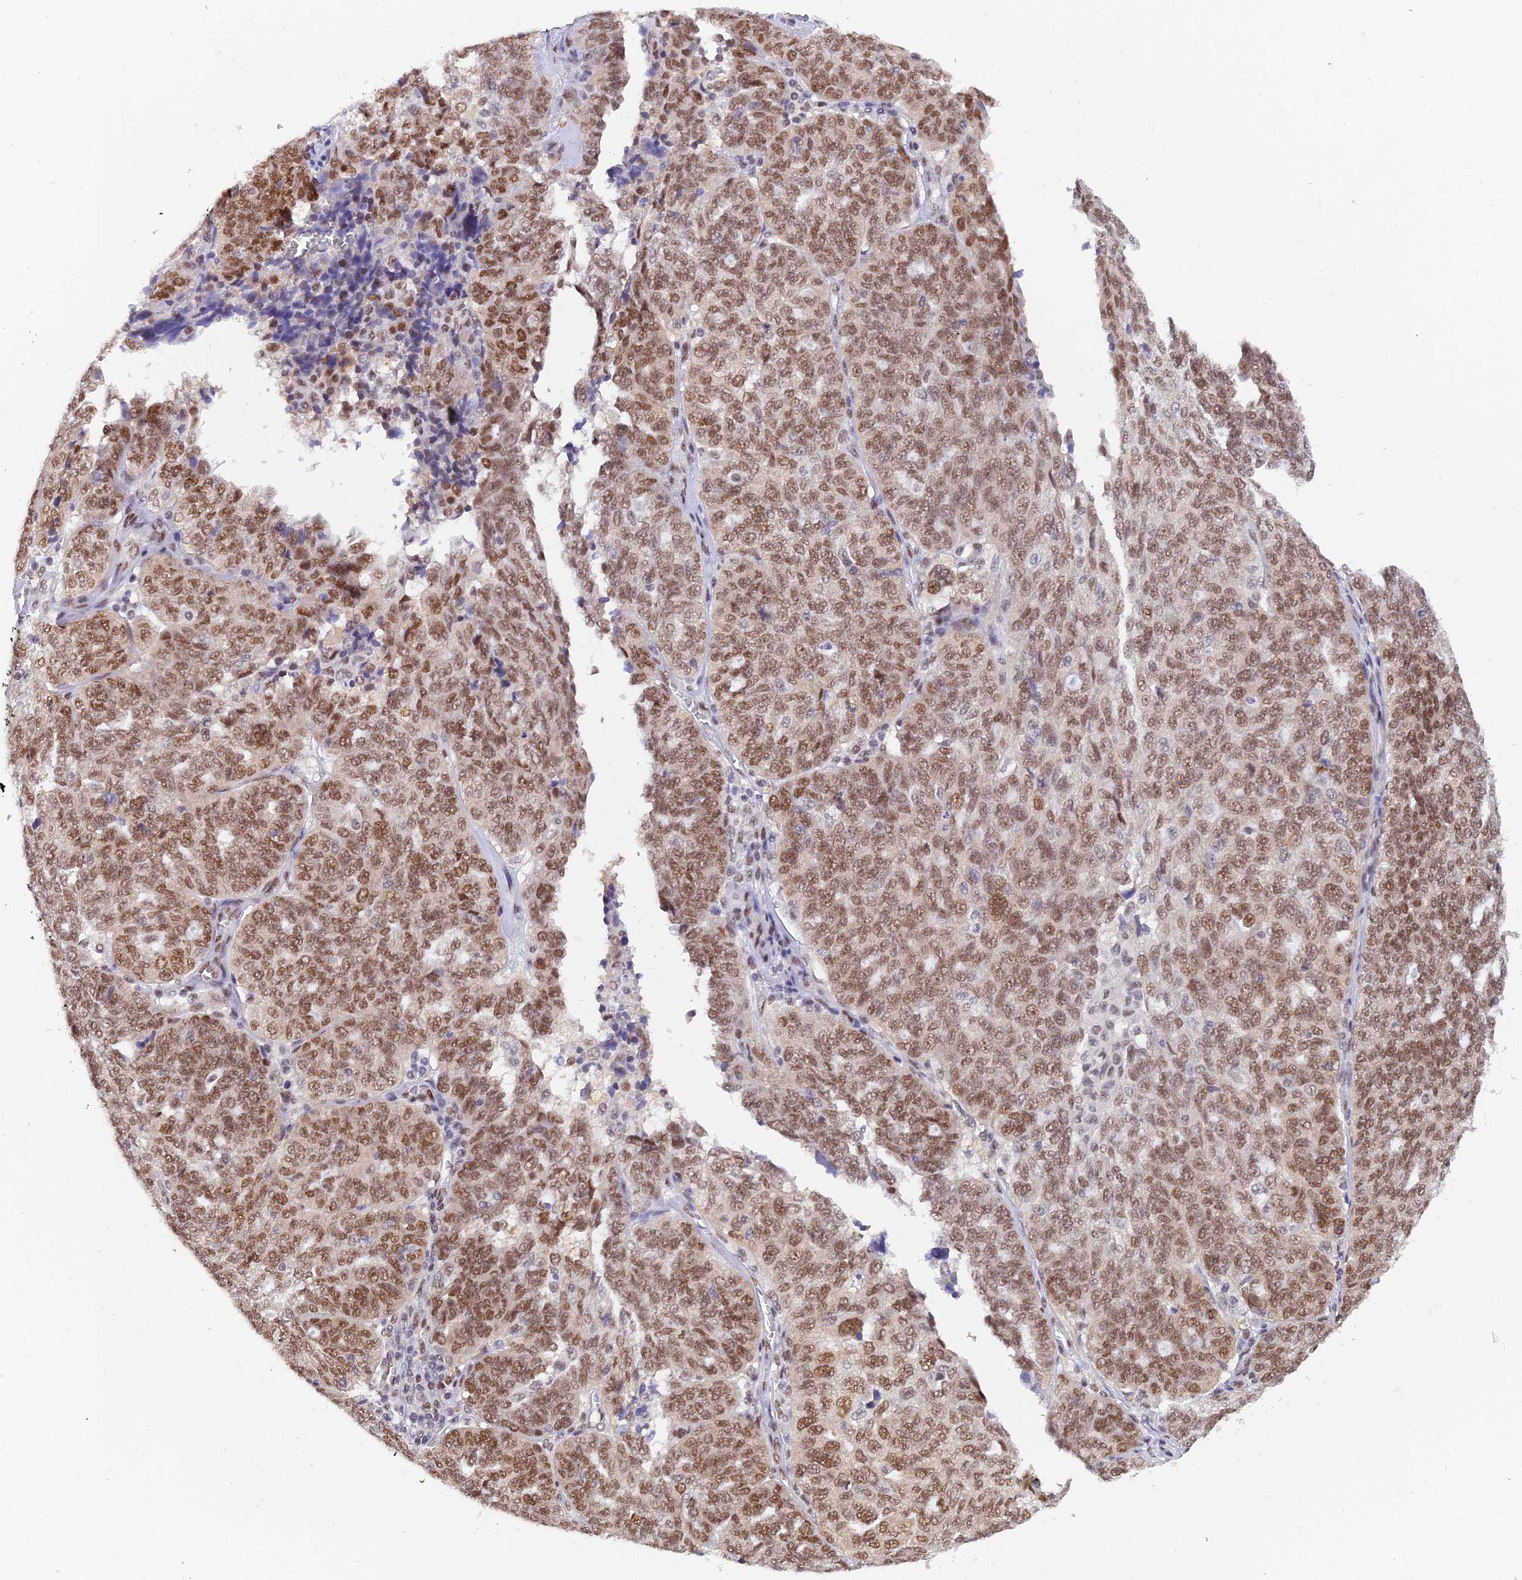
{"staining": {"intensity": "moderate", "quantity": ">75%", "location": "nuclear"}, "tissue": "ovarian cancer", "cell_type": "Tumor cells", "image_type": "cancer", "snomed": [{"axis": "morphology", "description": "Cystadenocarcinoma, serous, NOS"}, {"axis": "topography", "description": "Ovary"}], "caption": "The image reveals staining of ovarian cancer (serous cystadenocarcinoma), revealing moderate nuclear protein staining (brown color) within tumor cells.", "gene": "DPY30", "patient": {"sex": "female", "age": 59}}